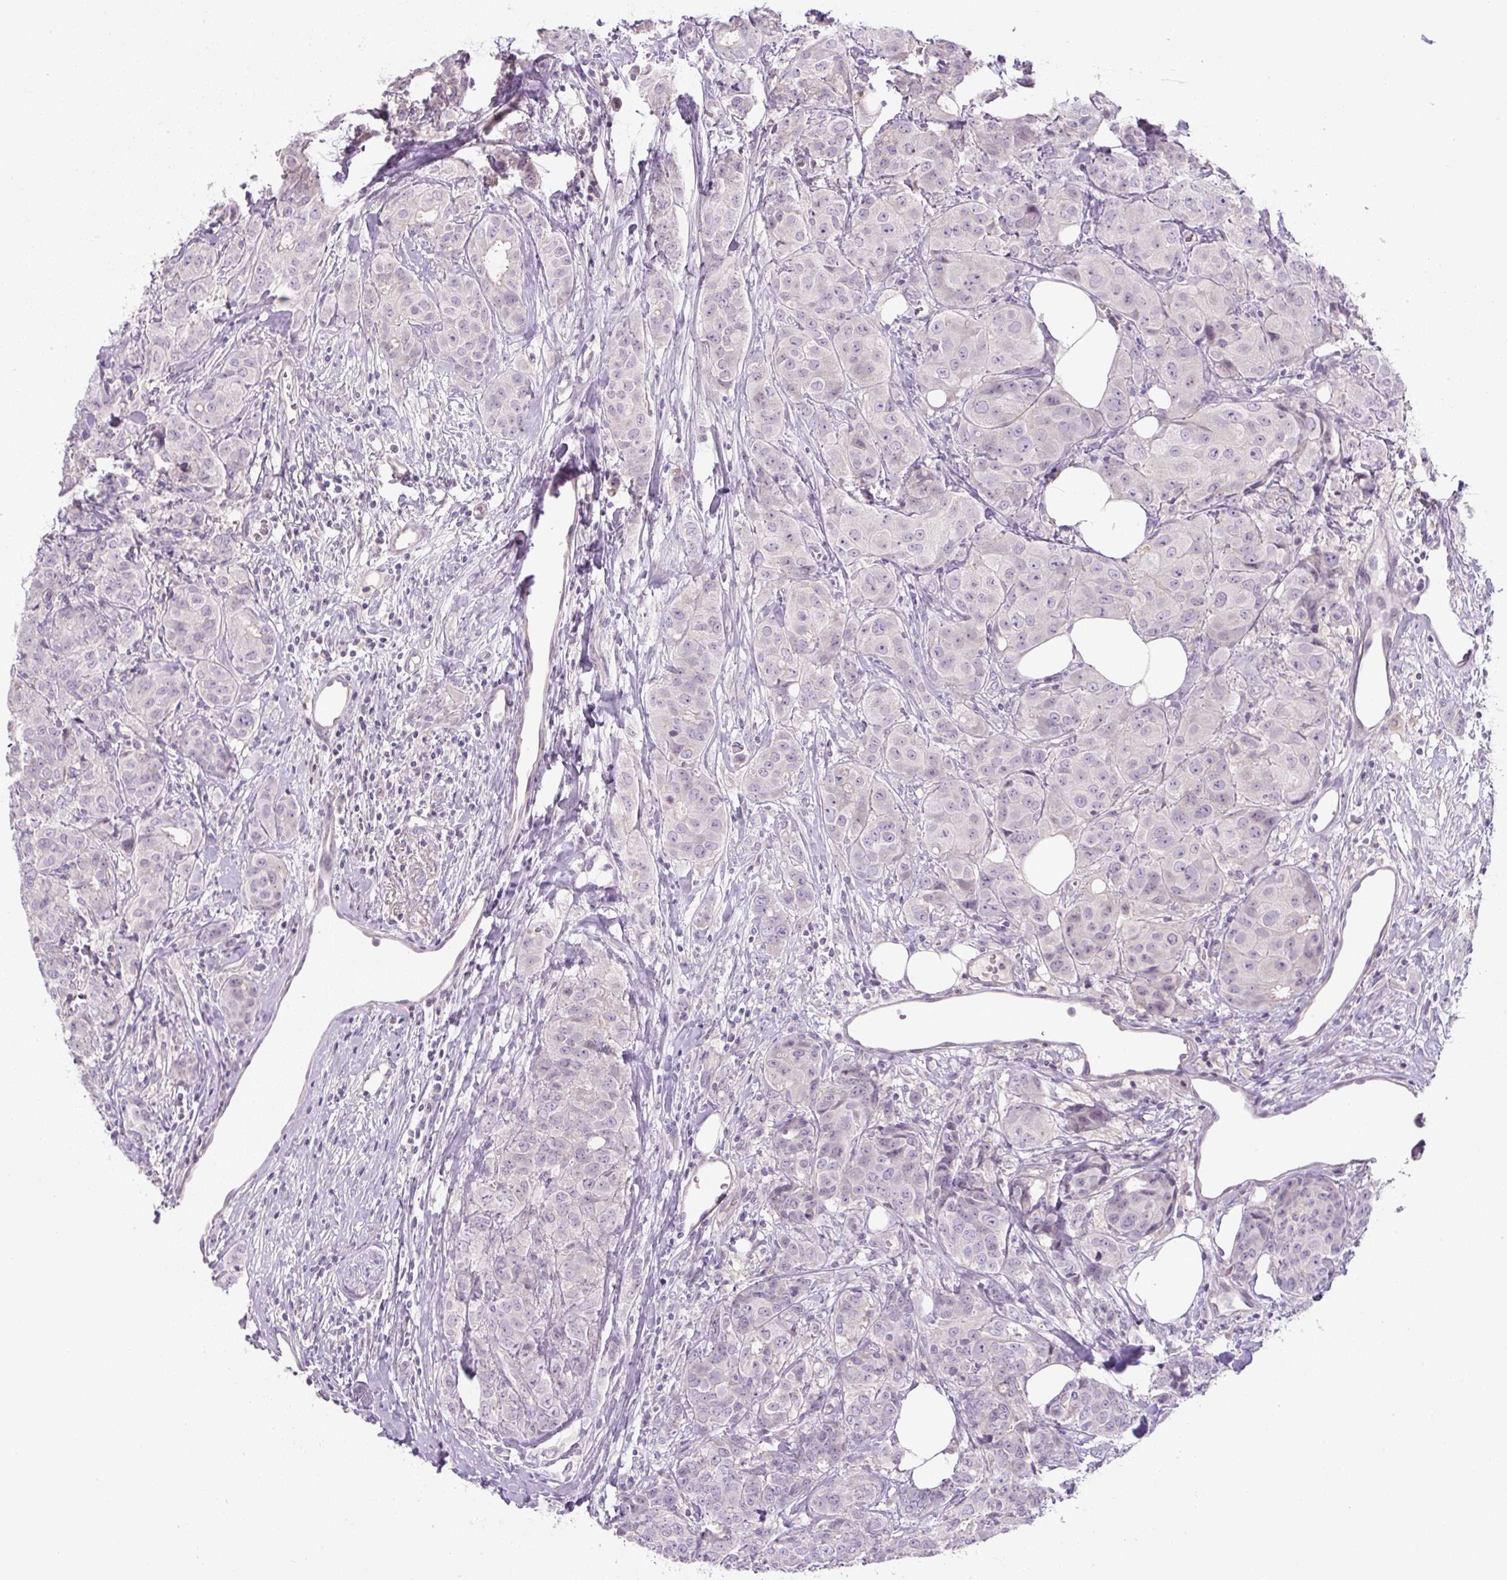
{"staining": {"intensity": "negative", "quantity": "none", "location": "none"}, "tissue": "breast cancer", "cell_type": "Tumor cells", "image_type": "cancer", "snomed": [{"axis": "morphology", "description": "Duct carcinoma"}, {"axis": "topography", "description": "Breast"}], "caption": "Immunohistochemistry (IHC) photomicrograph of neoplastic tissue: human breast cancer (infiltrating ductal carcinoma) stained with DAB shows no significant protein staining in tumor cells.", "gene": "UBL3", "patient": {"sex": "female", "age": 43}}